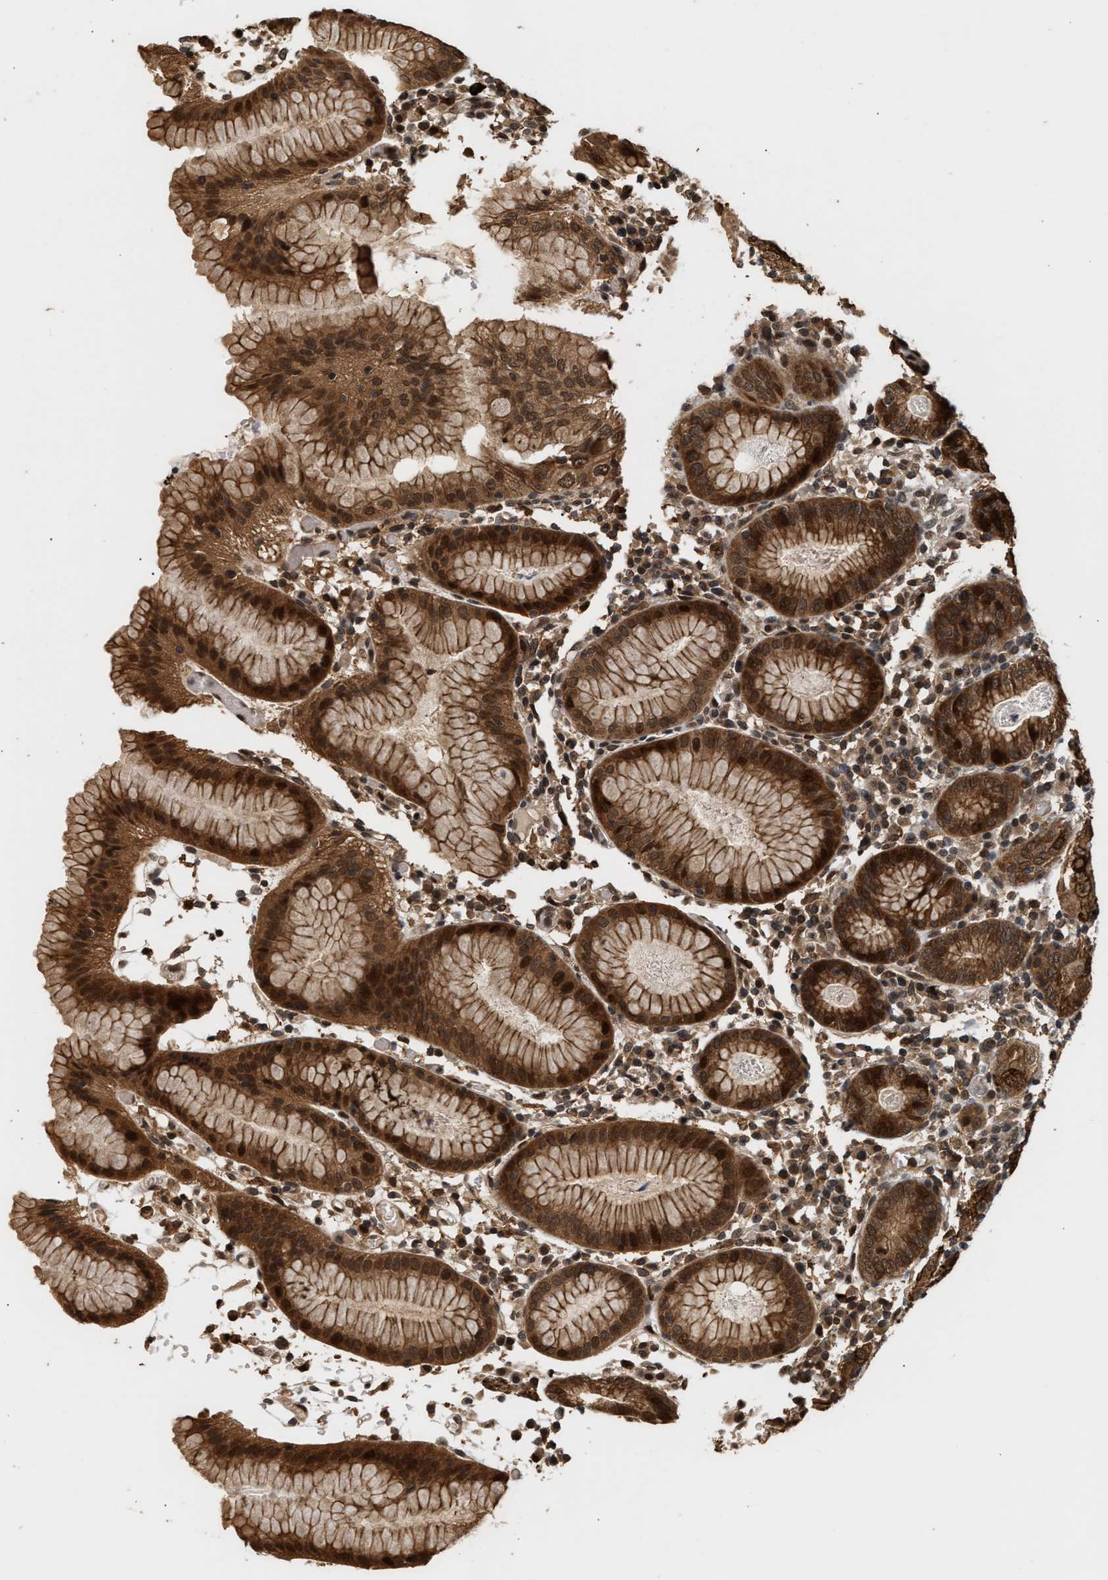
{"staining": {"intensity": "strong", "quantity": ">75%", "location": "cytoplasmic/membranous,nuclear"}, "tissue": "stomach", "cell_type": "Glandular cells", "image_type": "normal", "snomed": [{"axis": "morphology", "description": "Normal tissue, NOS"}, {"axis": "topography", "description": "Stomach"}, {"axis": "topography", "description": "Stomach, lower"}], "caption": "Immunohistochemistry (IHC) of unremarkable stomach exhibits high levels of strong cytoplasmic/membranous,nuclear staining in approximately >75% of glandular cells.", "gene": "ABHD5", "patient": {"sex": "female", "age": 75}}